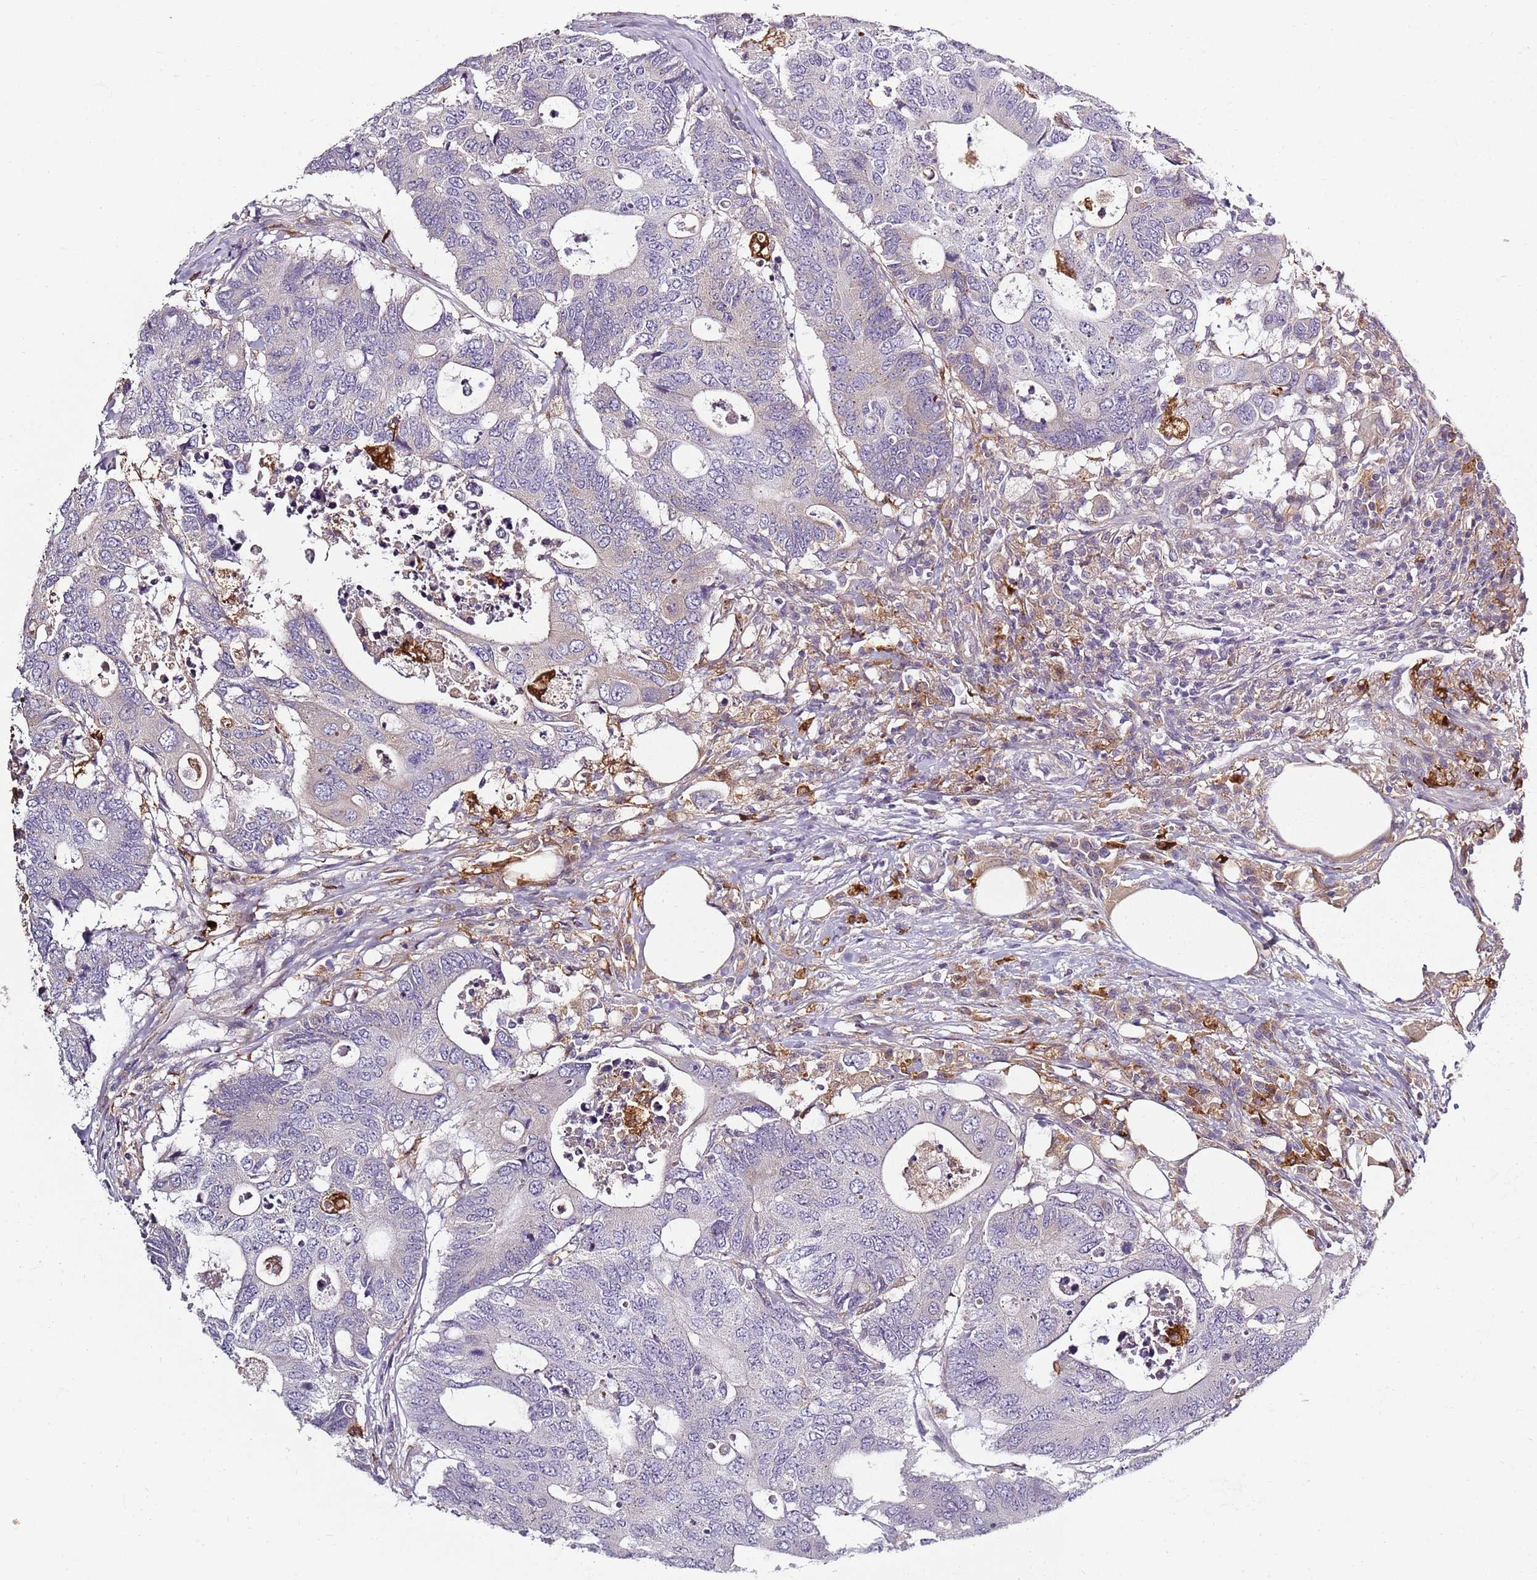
{"staining": {"intensity": "negative", "quantity": "none", "location": "none"}, "tissue": "colorectal cancer", "cell_type": "Tumor cells", "image_type": "cancer", "snomed": [{"axis": "morphology", "description": "Adenocarcinoma, NOS"}, {"axis": "topography", "description": "Colon"}], "caption": "Immunohistochemistry image of neoplastic tissue: human adenocarcinoma (colorectal) stained with DAB reveals no significant protein staining in tumor cells.", "gene": "CC2D2B", "patient": {"sex": "male", "age": 71}}